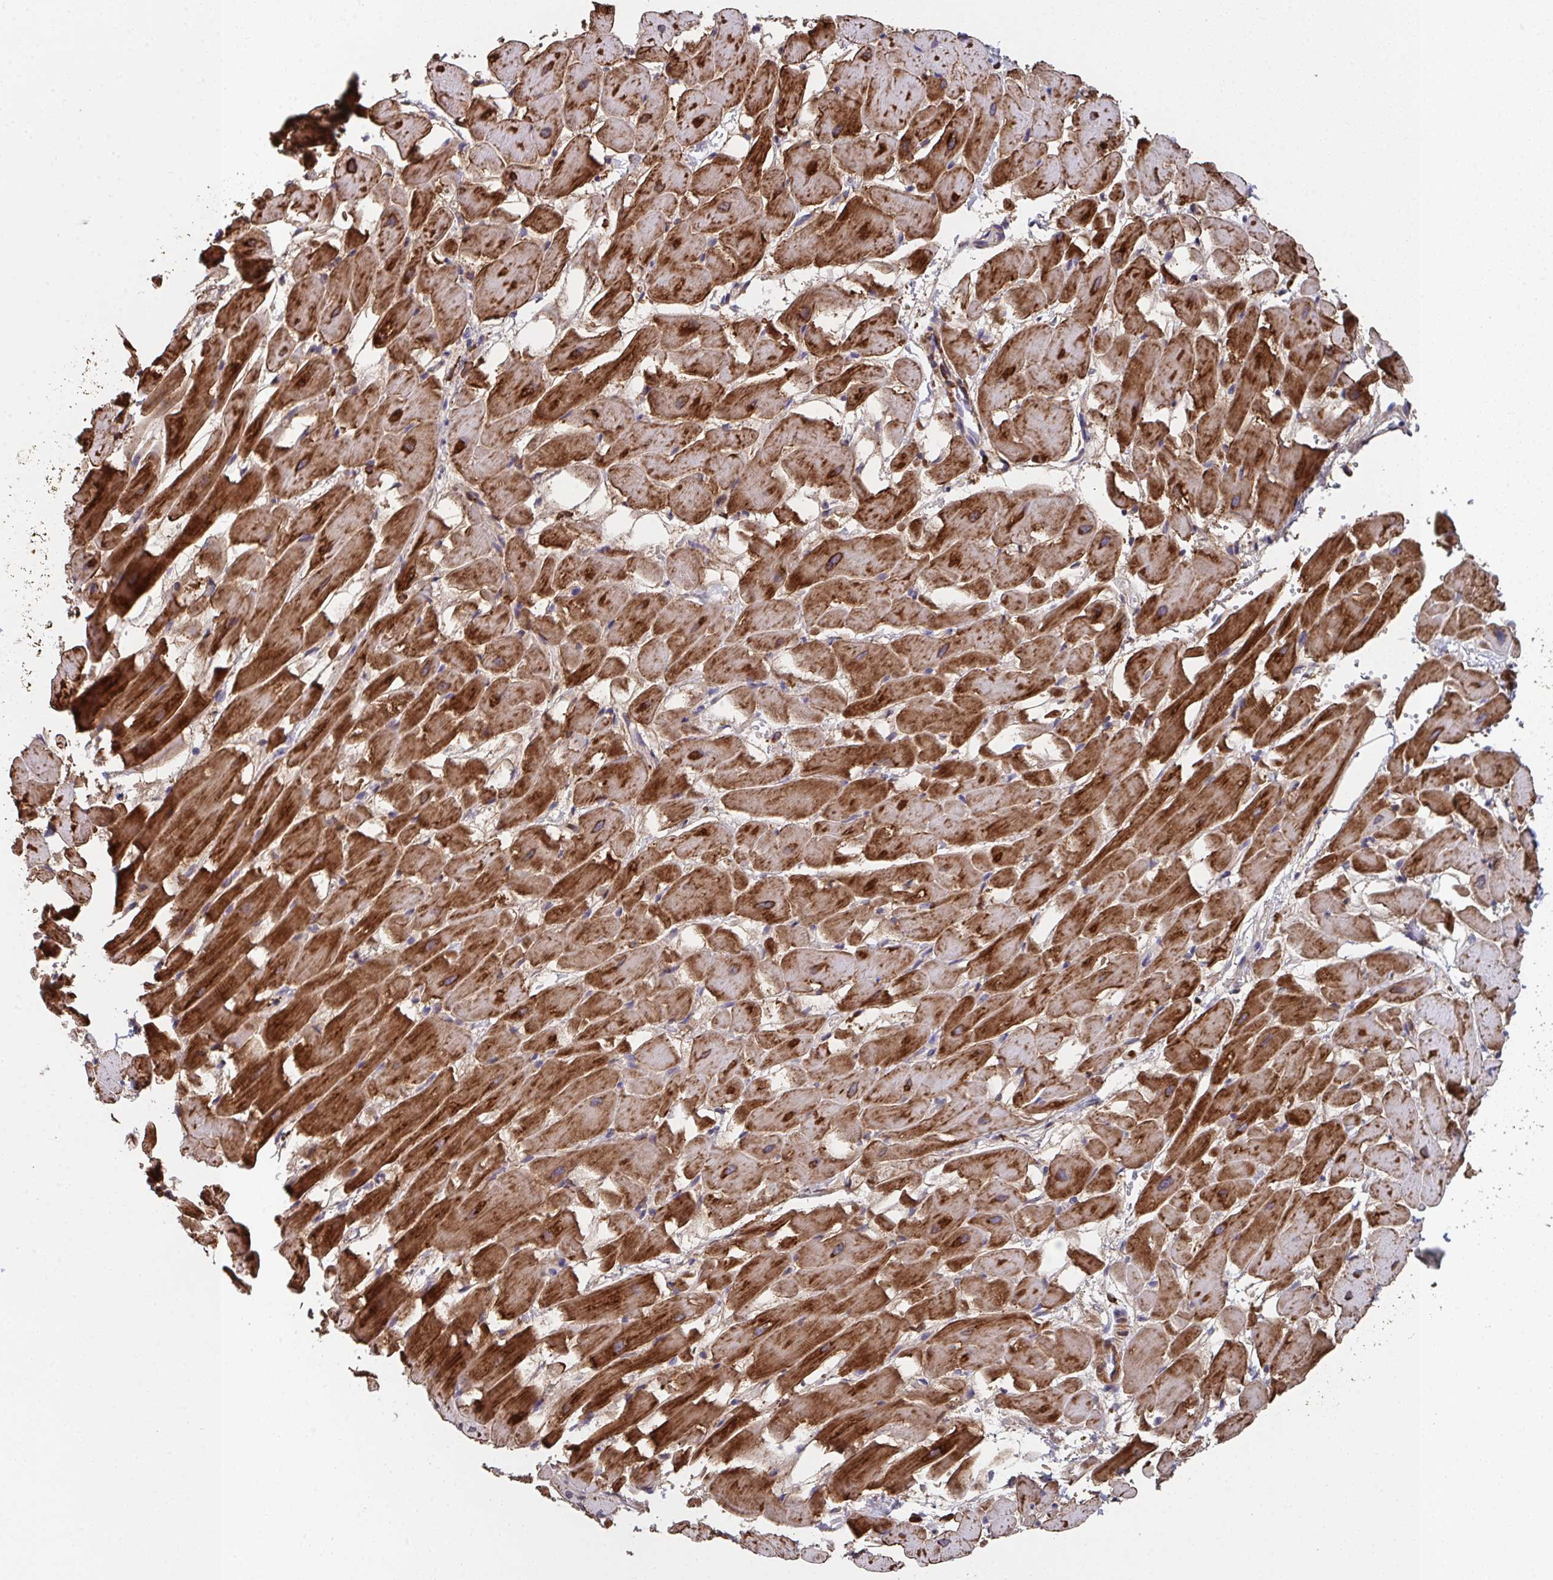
{"staining": {"intensity": "strong", "quantity": ">75%", "location": "cytoplasmic/membranous"}, "tissue": "heart muscle", "cell_type": "Cardiomyocytes", "image_type": "normal", "snomed": [{"axis": "morphology", "description": "Normal tissue, NOS"}, {"axis": "topography", "description": "Heart"}], "caption": "The histopathology image shows a brown stain indicating the presence of a protein in the cytoplasmic/membranous of cardiomyocytes in heart muscle. The protein is shown in brown color, while the nuclei are stained blue.", "gene": "MT", "patient": {"sex": "male", "age": 37}}